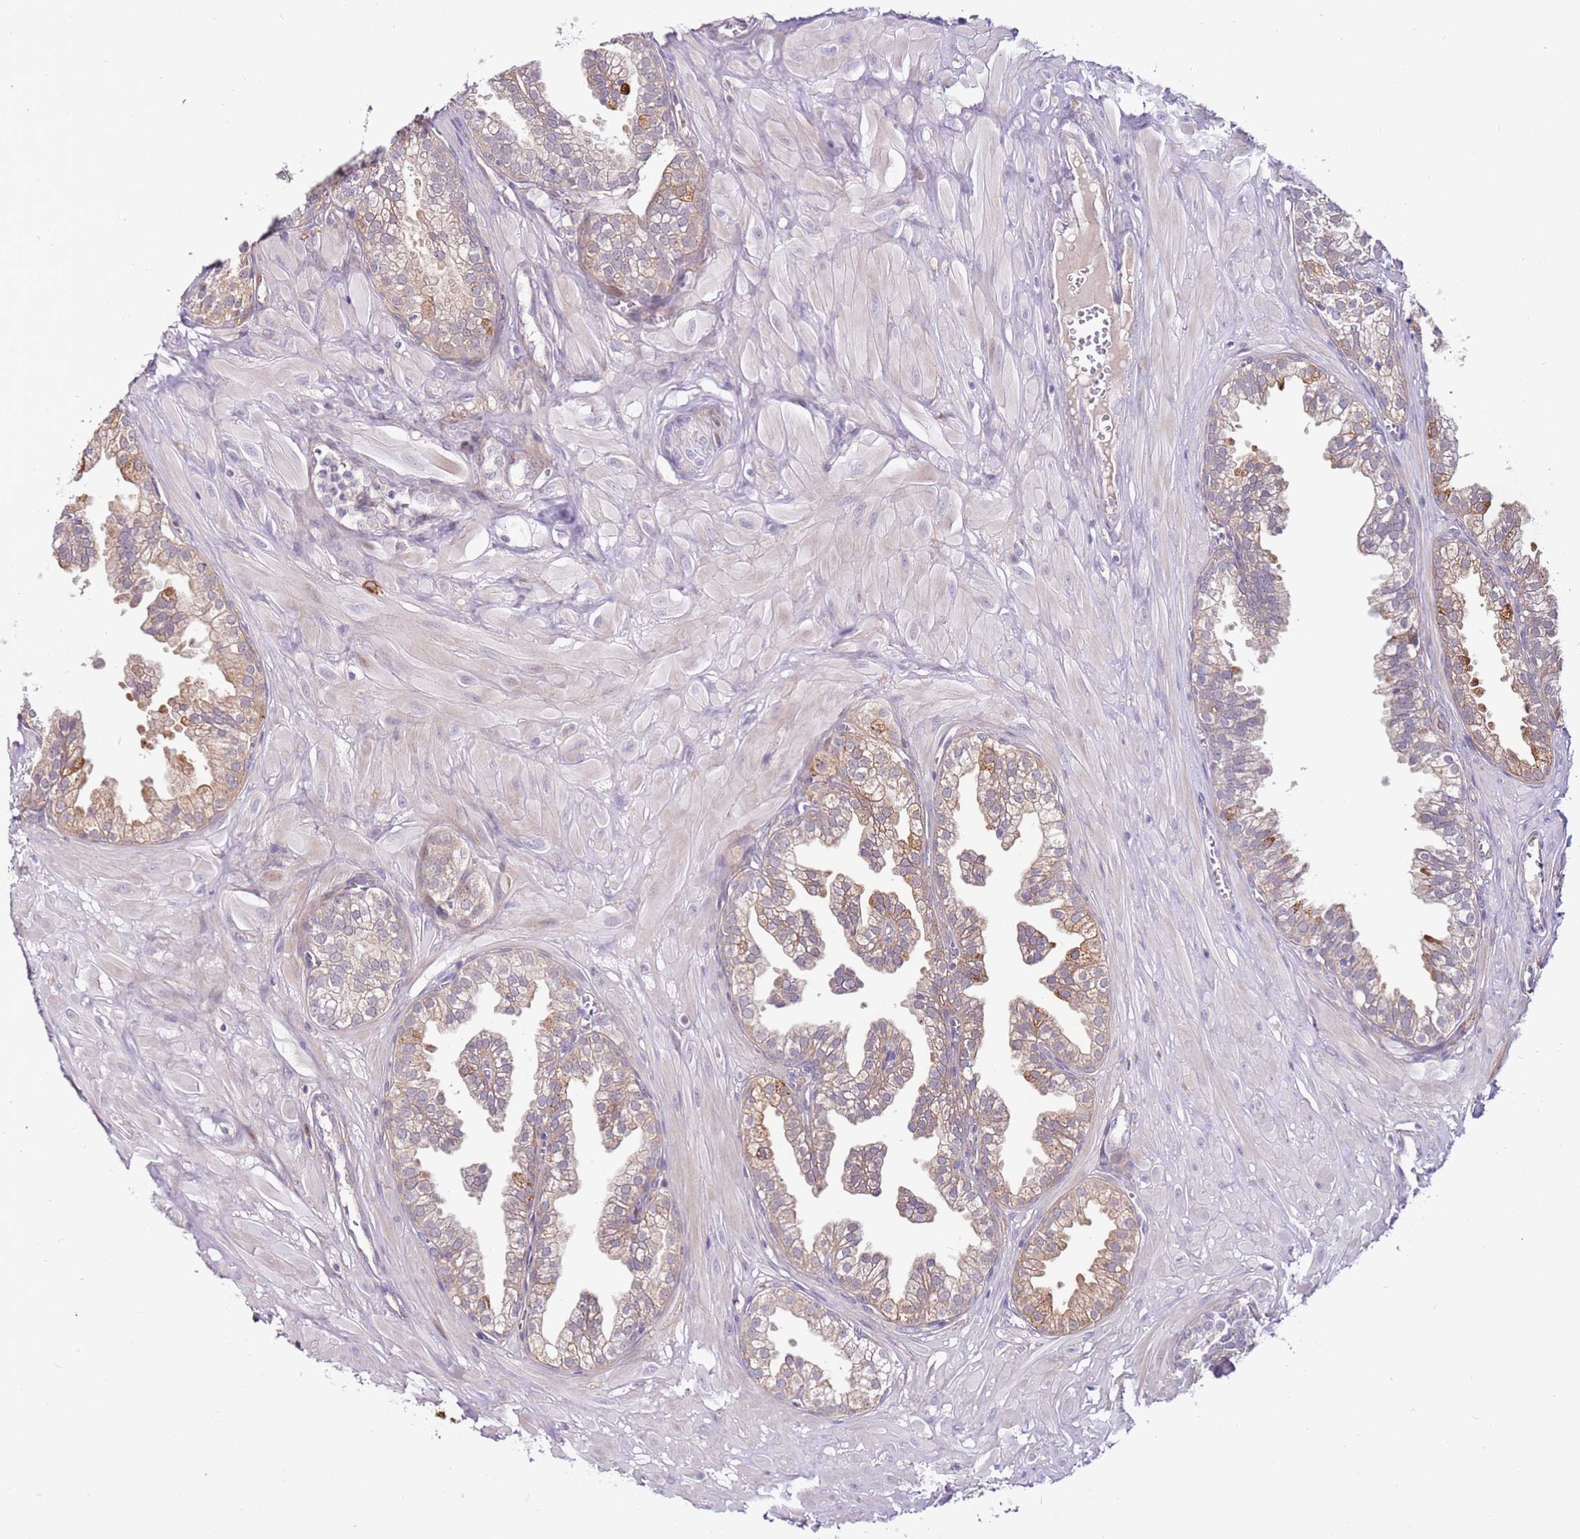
{"staining": {"intensity": "strong", "quantity": "25%-75%", "location": "cytoplasmic/membranous"}, "tissue": "prostate", "cell_type": "Glandular cells", "image_type": "normal", "snomed": [{"axis": "morphology", "description": "Normal tissue, NOS"}, {"axis": "topography", "description": "Prostate"}, {"axis": "topography", "description": "Peripheral nerve tissue"}], "caption": "A high-resolution photomicrograph shows immunohistochemistry staining of benign prostate, which demonstrates strong cytoplasmic/membranous staining in approximately 25%-75% of glandular cells.", "gene": "MTG2", "patient": {"sex": "male", "age": 55}}